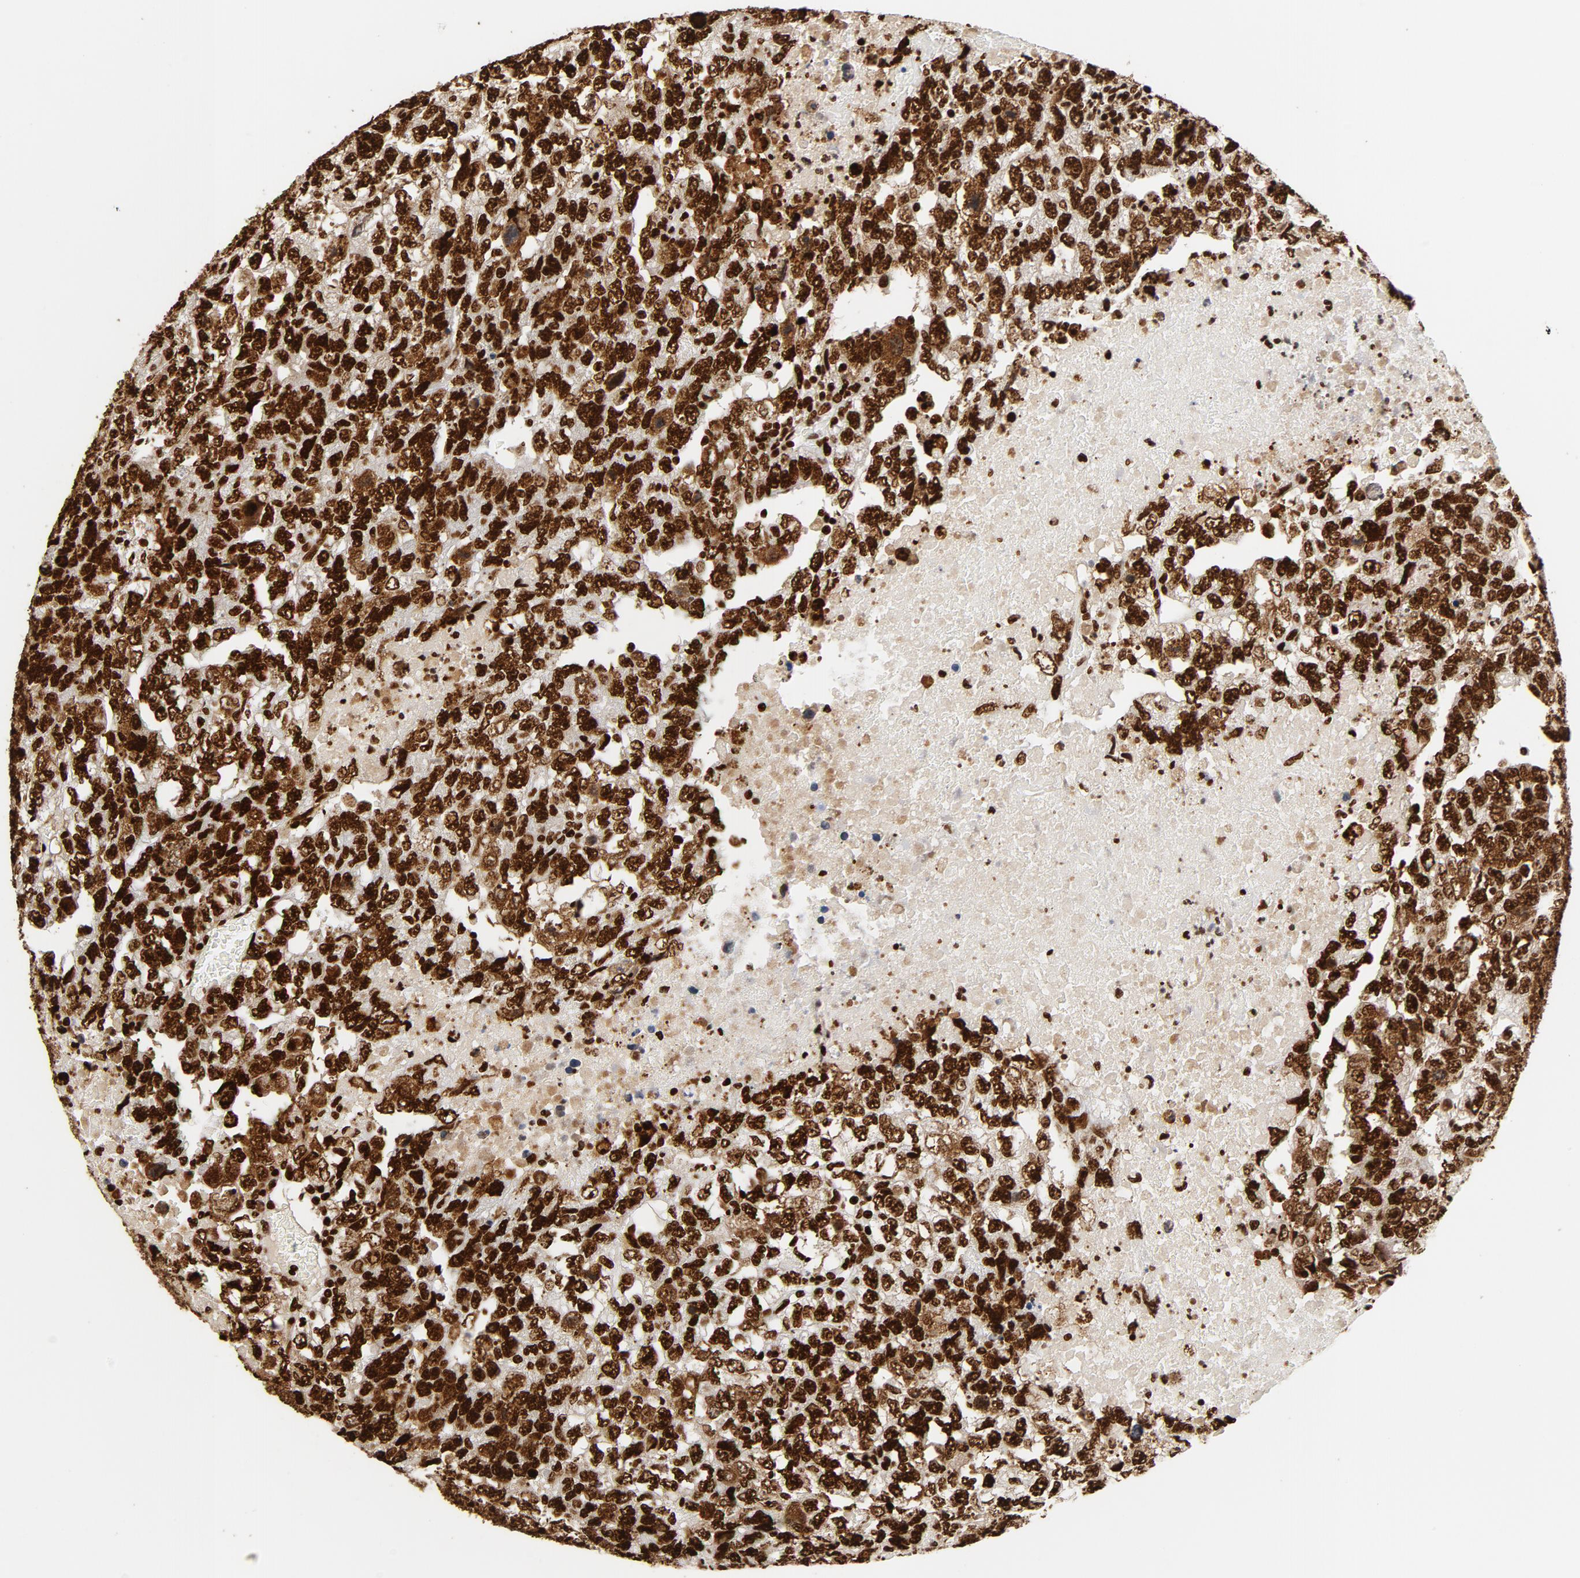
{"staining": {"intensity": "strong", "quantity": ">75%", "location": "nuclear"}, "tissue": "testis cancer", "cell_type": "Tumor cells", "image_type": "cancer", "snomed": [{"axis": "morphology", "description": "Carcinoma, Embryonal, NOS"}, {"axis": "topography", "description": "Testis"}], "caption": "About >75% of tumor cells in human testis cancer reveal strong nuclear protein positivity as visualized by brown immunohistochemical staining.", "gene": "XRCC6", "patient": {"sex": "male", "age": 36}}